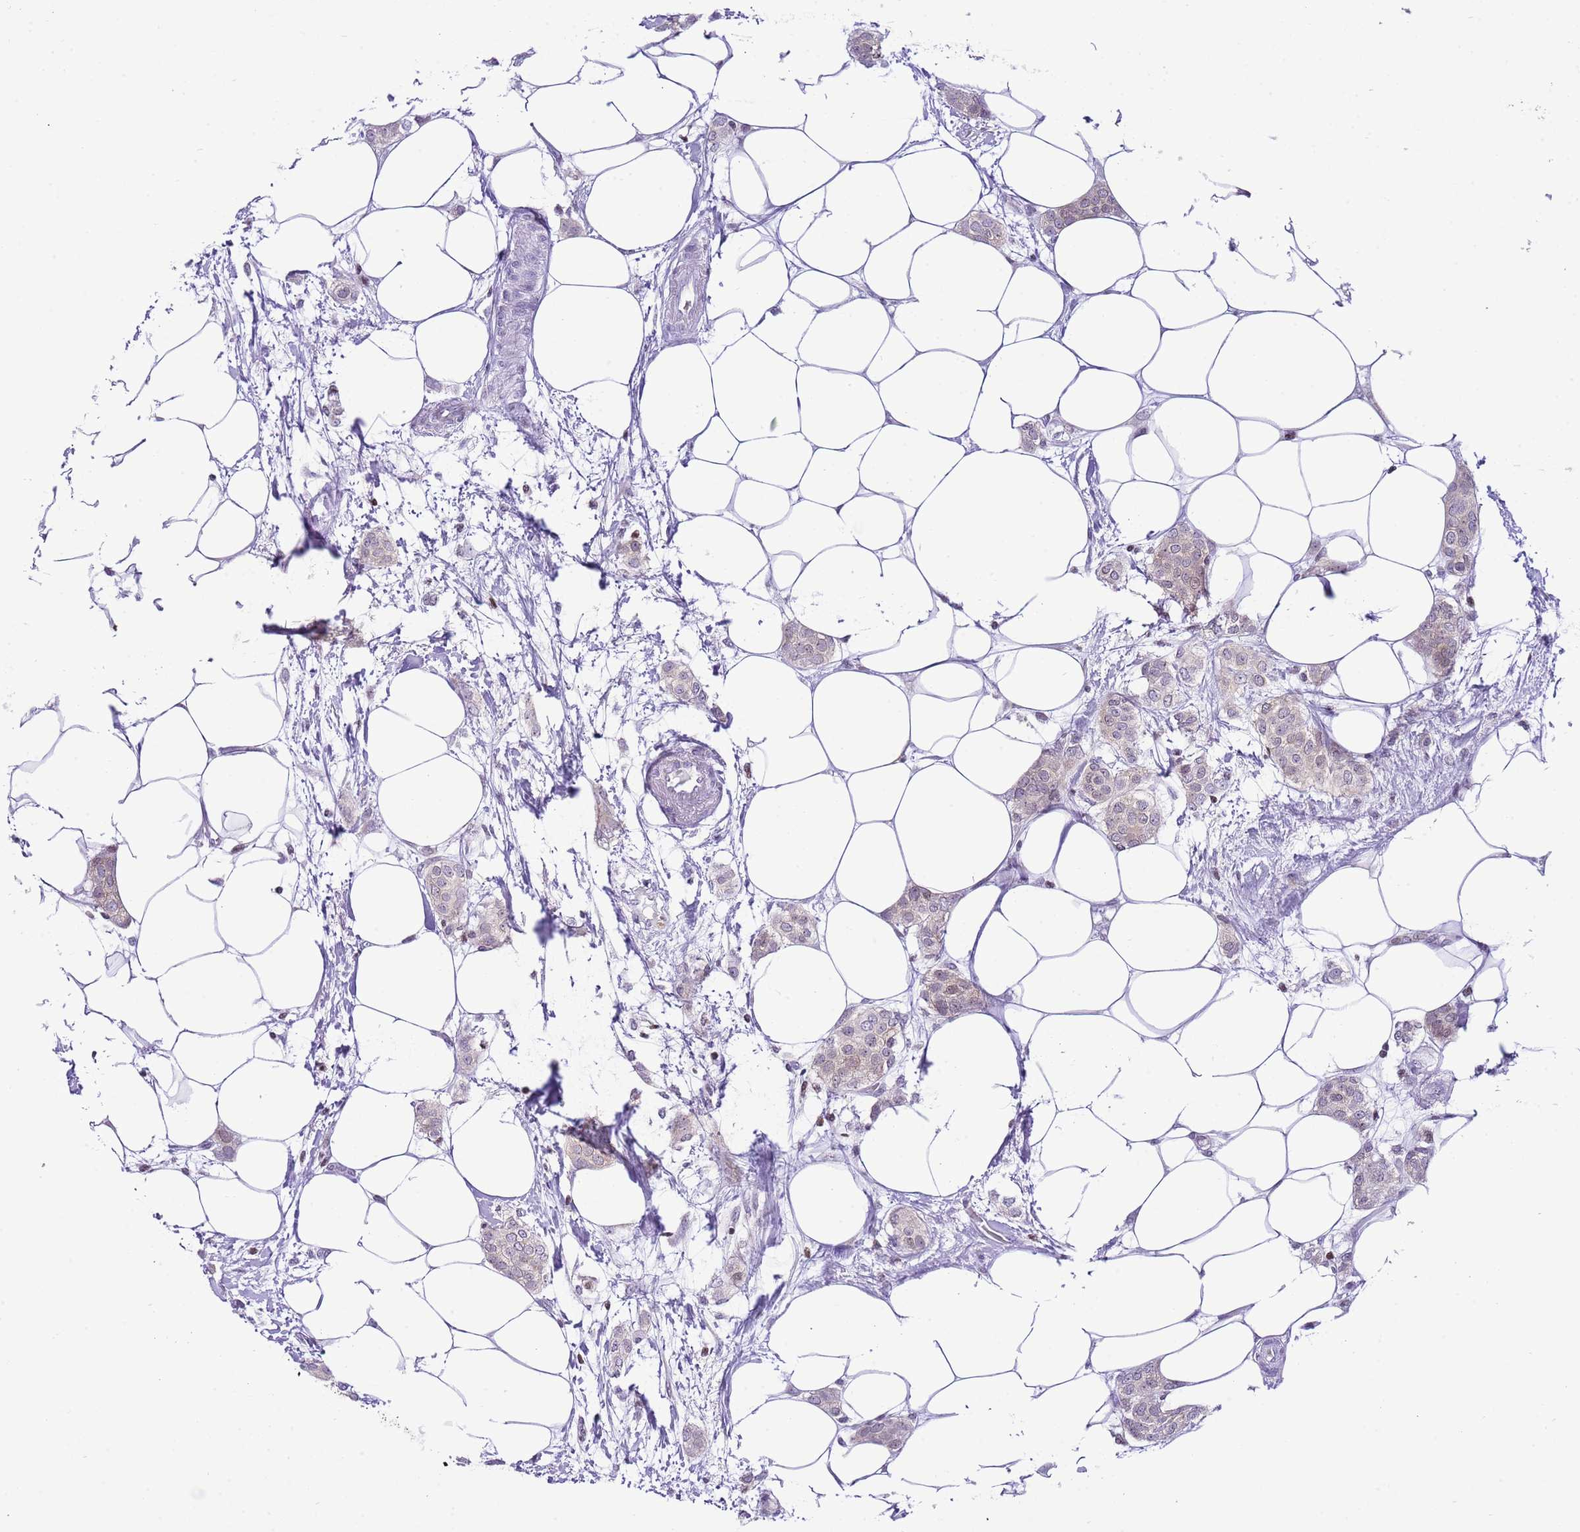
{"staining": {"intensity": "moderate", "quantity": "25%-75%", "location": "cytoplasmic/membranous"}, "tissue": "breast cancer", "cell_type": "Tumor cells", "image_type": "cancer", "snomed": [{"axis": "morphology", "description": "Duct carcinoma"}, {"axis": "topography", "description": "Breast"}], "caption": "This is an image of IHC staining of breast infiltrating ductal carcinoma, which shows moderate positivity in the cytoplasmic/membranous of tumor cells.", "gene": "PRR15", "patient": {"sex": "female", "age": 72}}